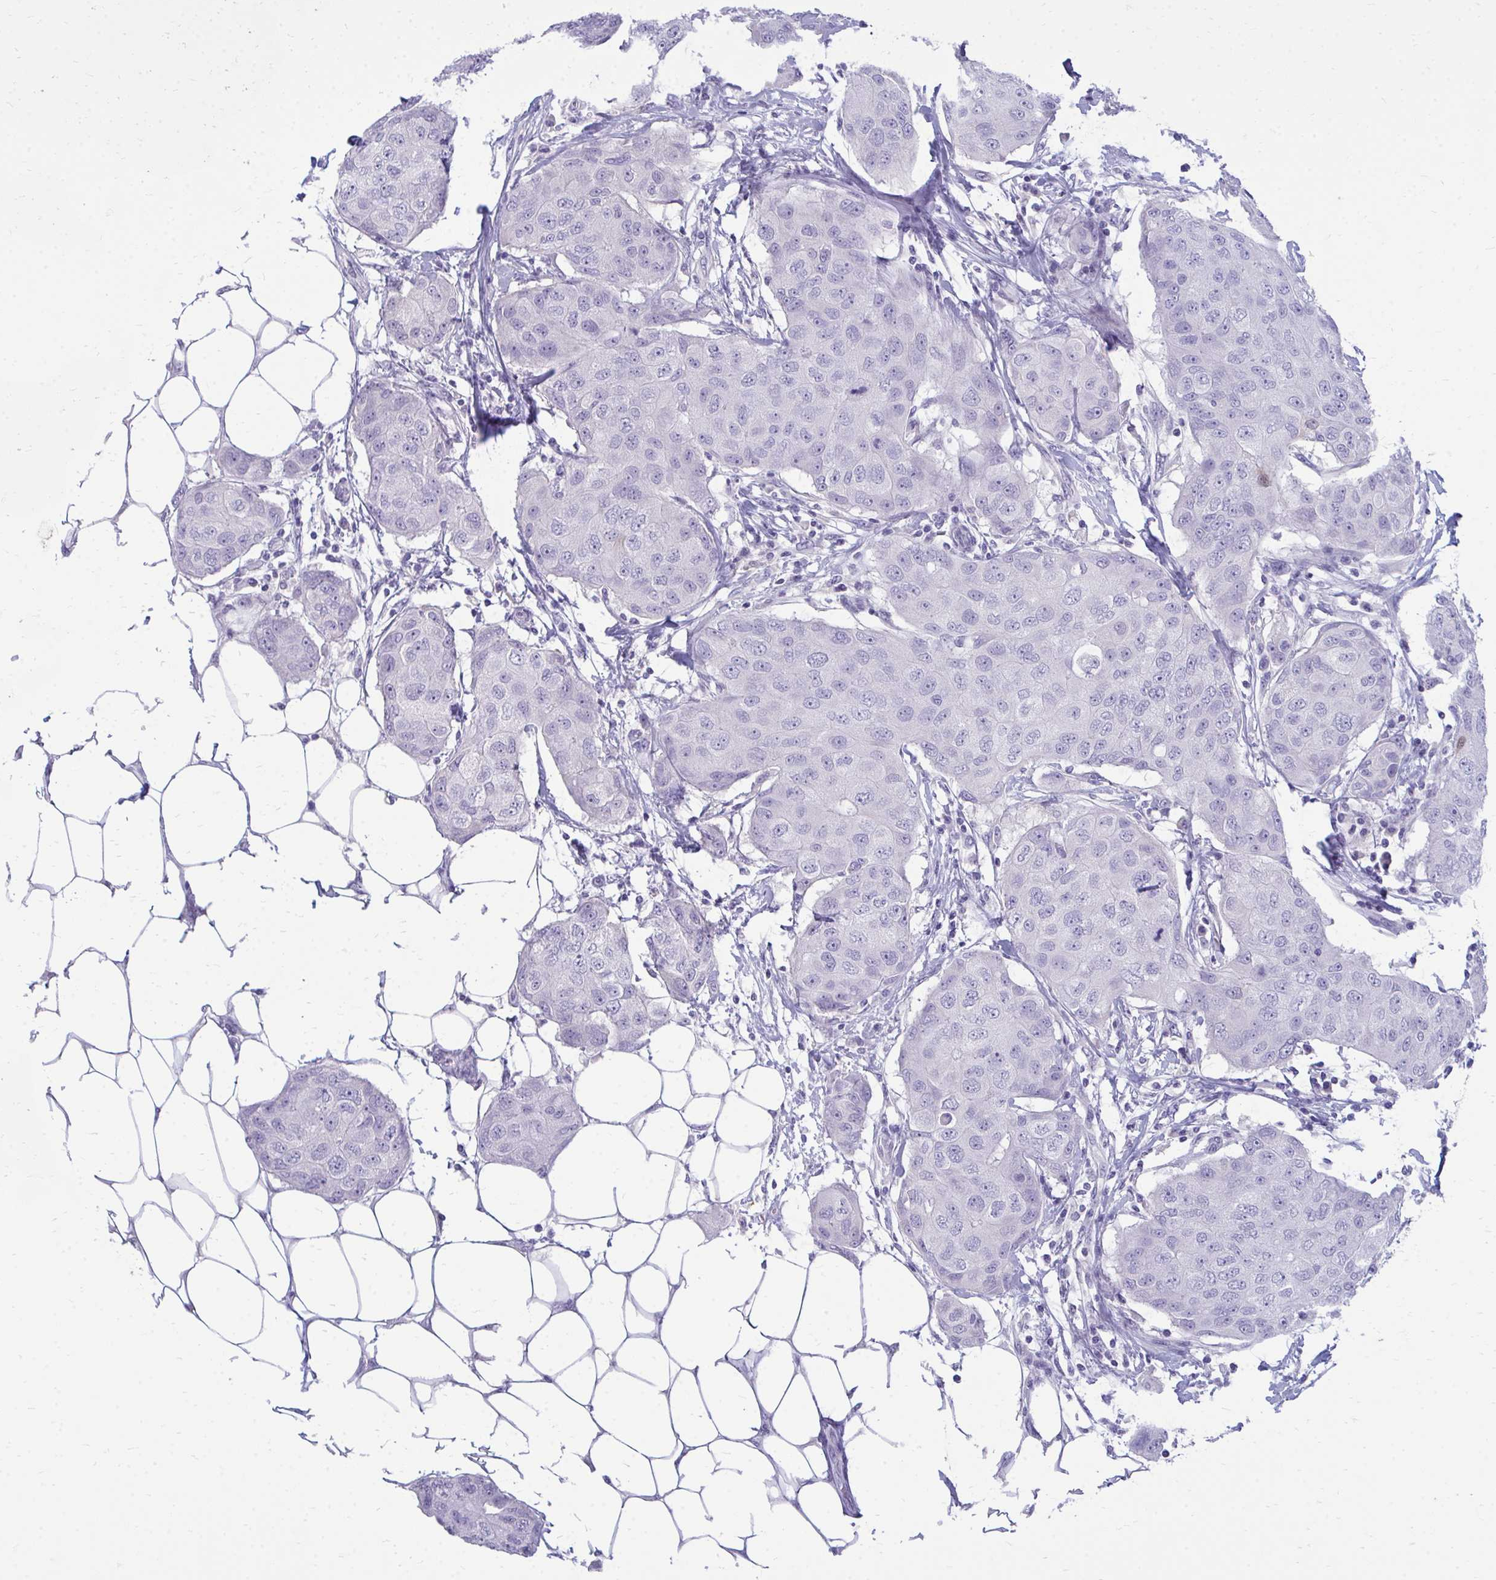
{"staining": {"intensity": "negative", "quantity": "none", "location": "none"}, "tissue": "breast cancer", "cell_type": "Tumor cells", "image_type": "cancer", "snomed": [{"axis": "morphology", "description": "Duct carcinoma"}, {"axis": "topography", "description": "Breast"}, {"axis": "topography", "description": "Lymph node"}], "caption": "IHC micrograph of human breast cancer (infiltrating ductal carcinoma) stained for a protein (brown), which displays no positivity in tumor cells. (IHC, brightfield microscopy, high magnification).", "gene": "FABP3", "patient": {"sex": "female", "age": 80}}